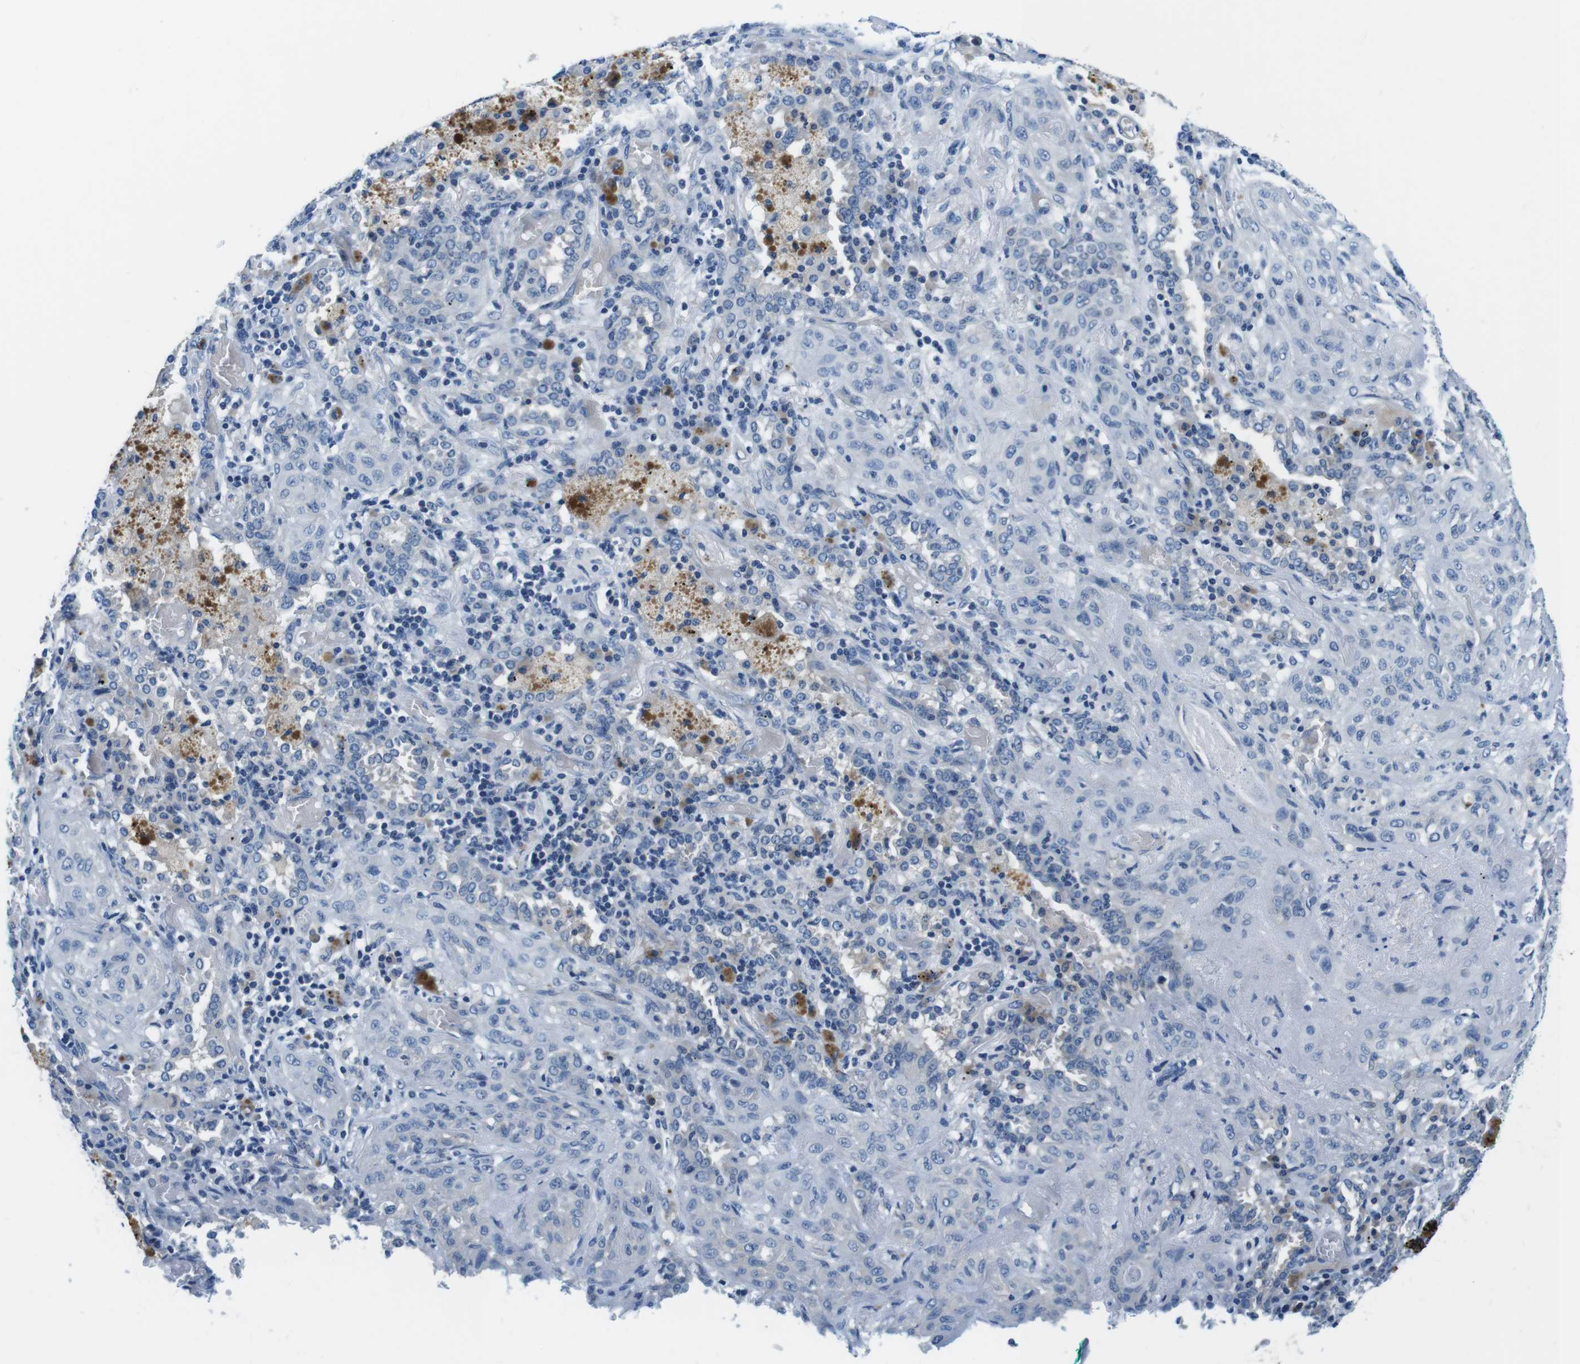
{"staining": {"intensity": "negative", "quantity": "none", "location": "none"}, "tissue": "lung cancer", "cell_type": "Tumor cells", "image_type": "cancer", "snomed": [{"axis": "morphology", "description": "Squamous cell carcinoma, NOS"}, {"axis": "topography", "description": "Lung"}], "caption": "High power microscopy image of an immunohistochemistry (IHC) histopathology image of lung cancer (squamous cell carcinoma), revealing no significant positivity in tumor cells. The staining is performed using DAB (3,3'-diaminobenzidine) brown chromogen with nuclei counter-stained in using hematoxylin.", "gene": "DENND4C", "patient": {"sex": "female", "age": 47}}